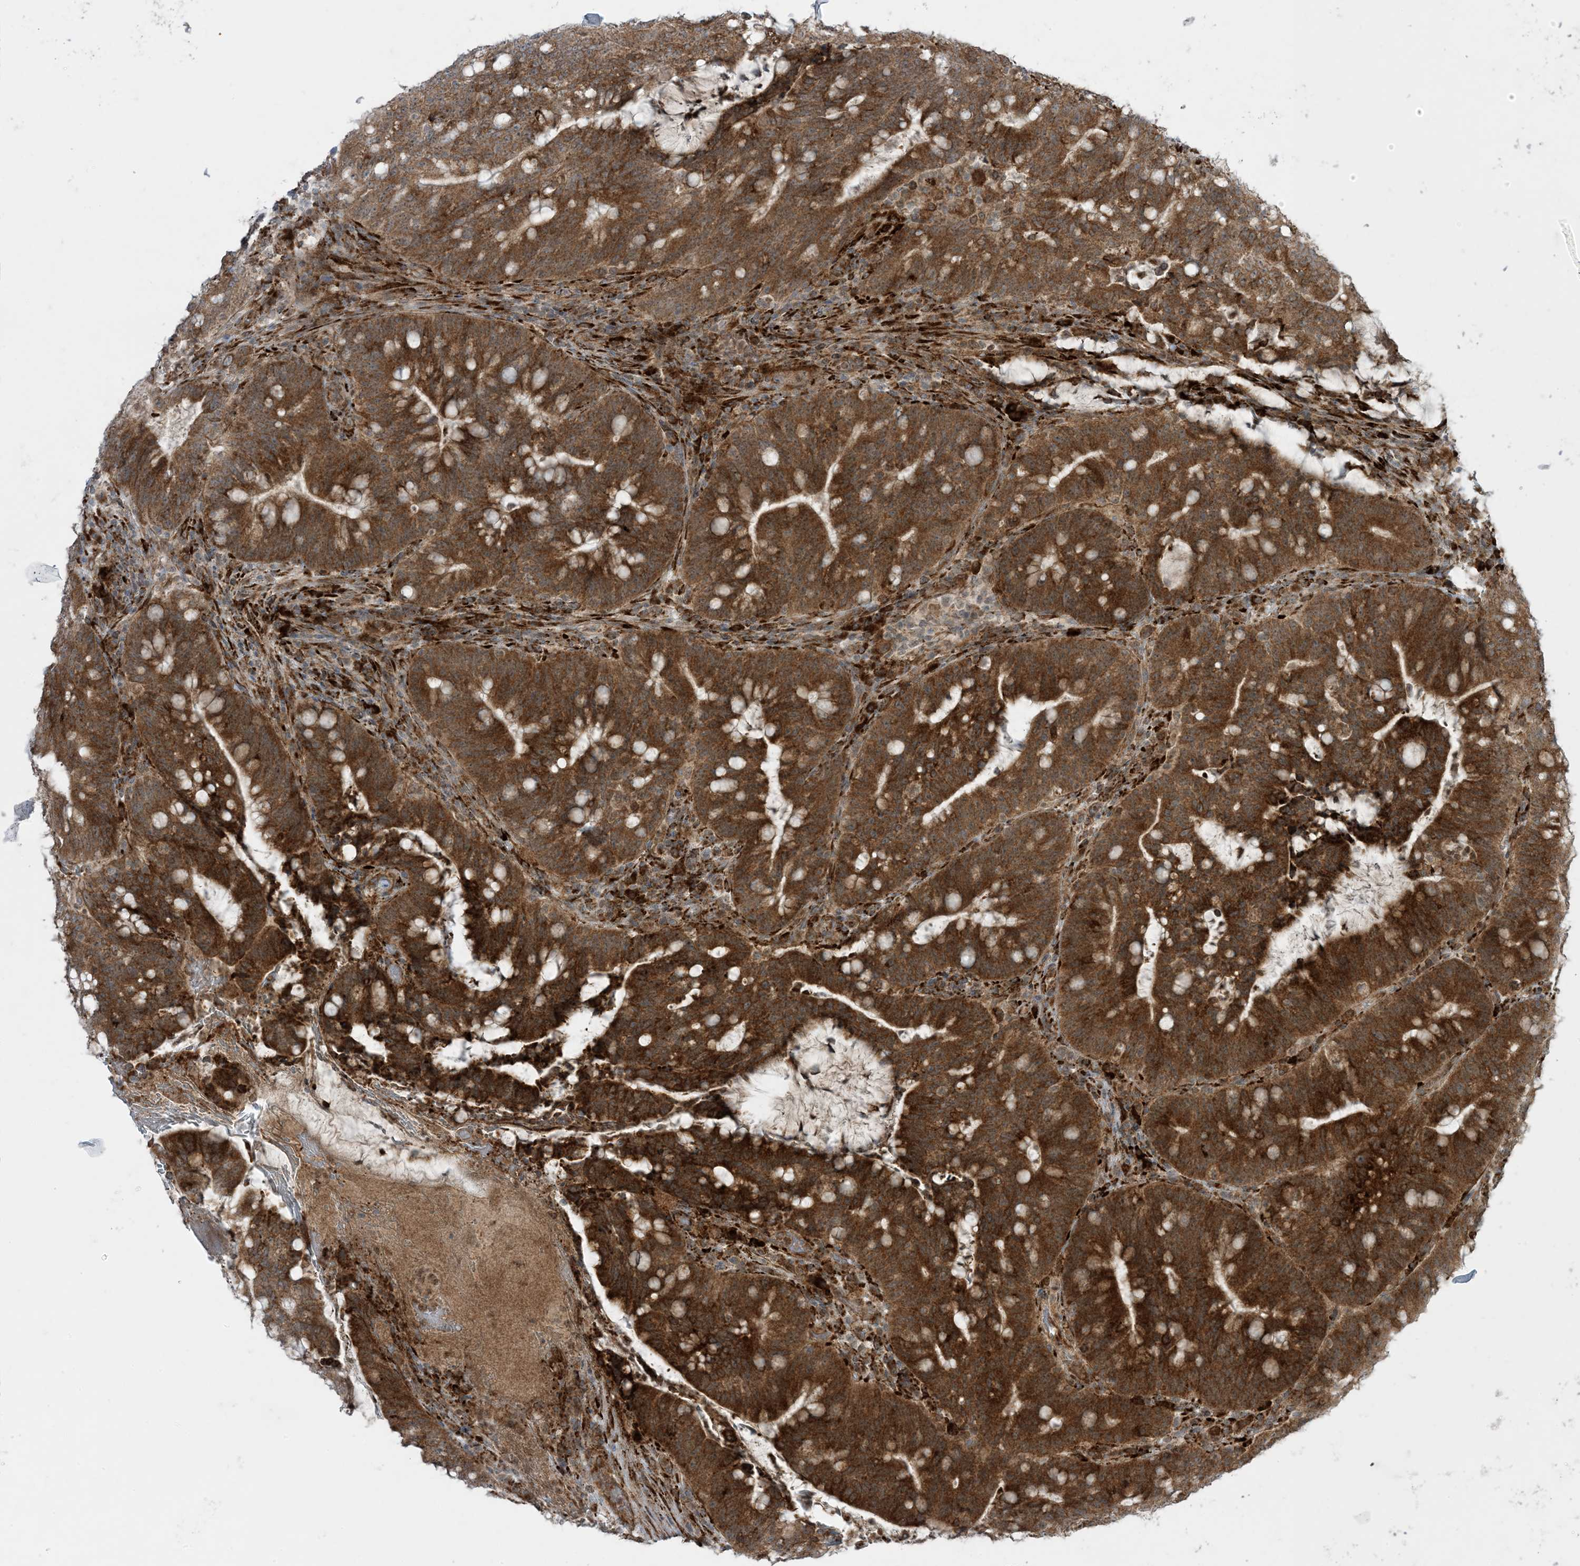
{"staining": {"intensity": "strong", "quantity": ">75%", "location": "cytoplasmic/membranous"}, "tissue": "colorectal cancer", "cell_type": "Tumor cells", "image_type": "cancer", "snomed": [{"axis": "morphology", "description": "Adenocarcinoma, NOS"}, {"axis": "topography", "description": "Colon"}], "caption": "The image demonstrates staining of colorectal cancer (adenocarcinoma), revealing strong cytoplasmic/membranous protein positivity (brown color) within tumor cells.", "gene": "ODC1", "patient": {"sex": "female", "age": 66}}